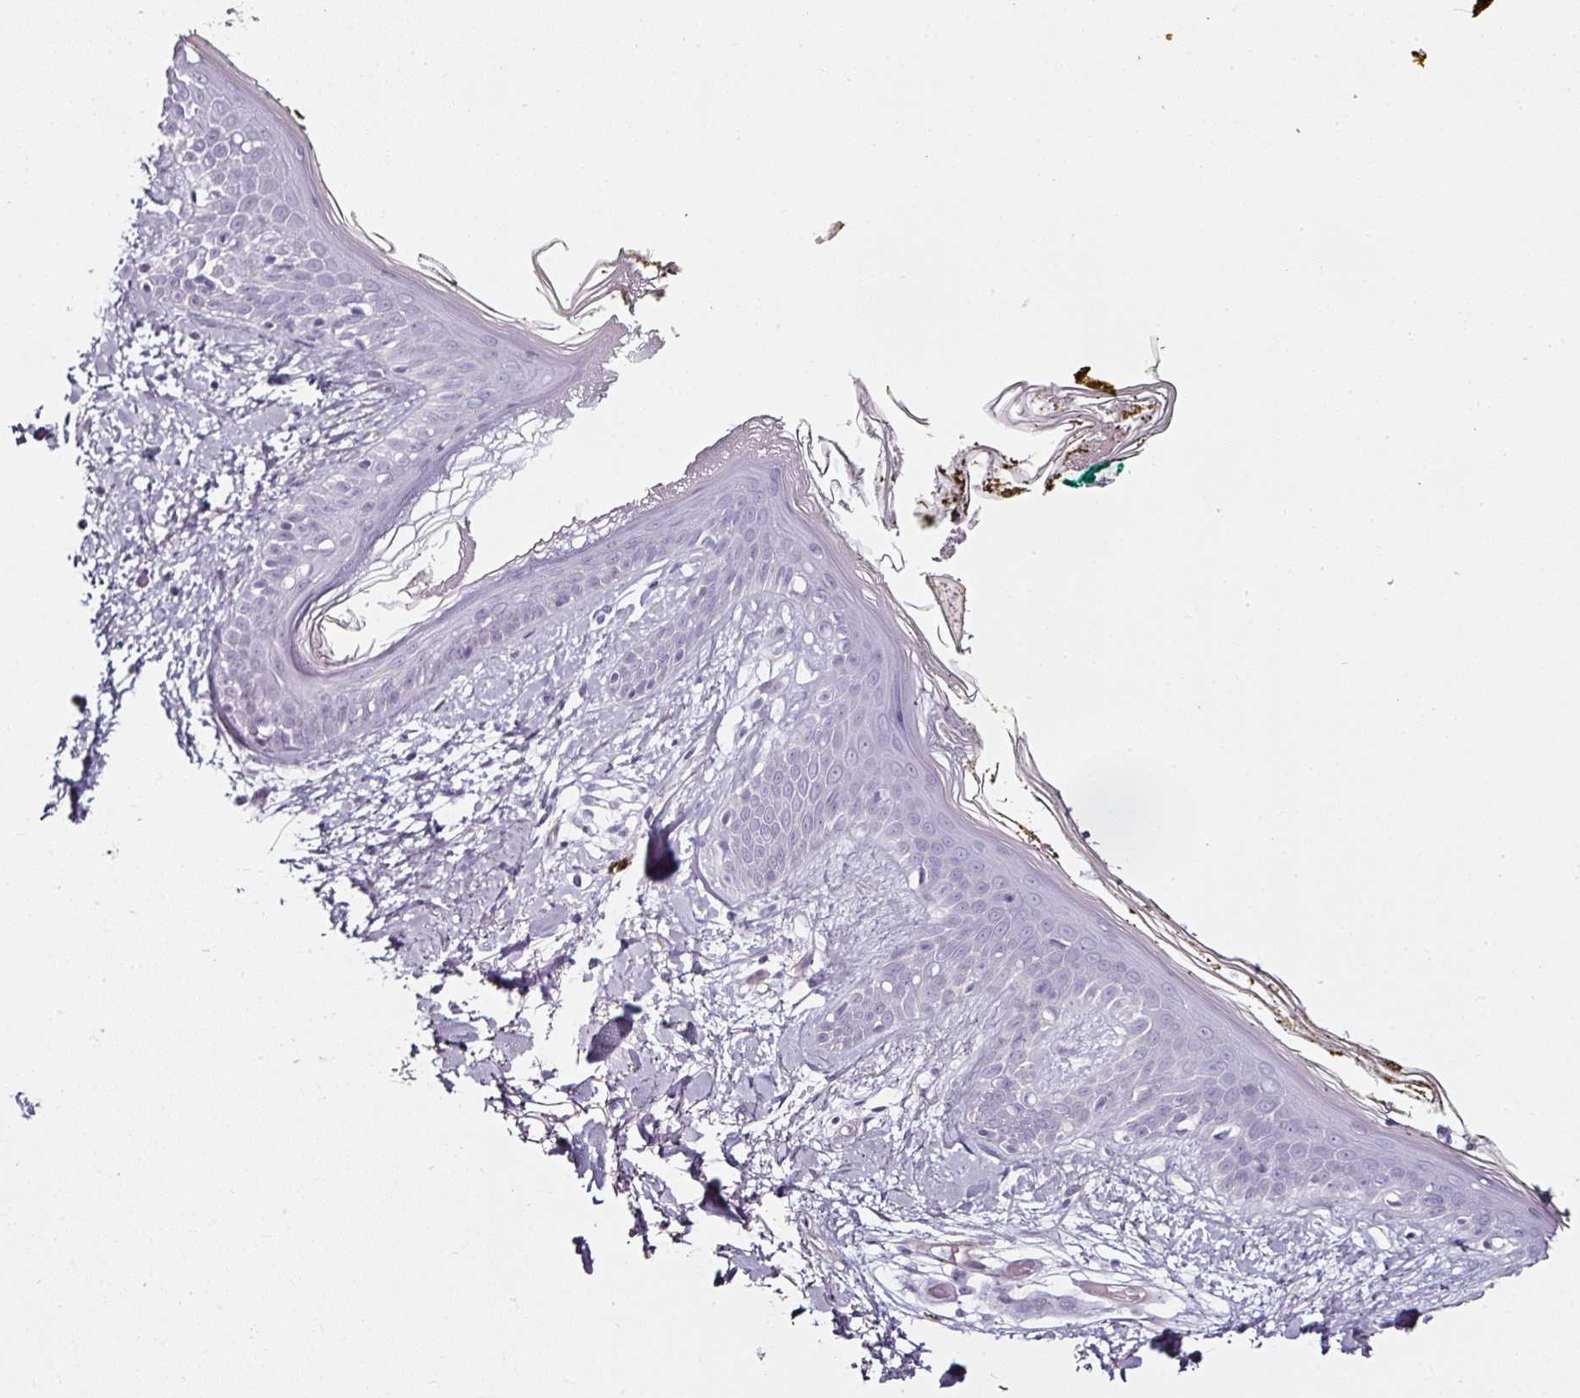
{"staining": {"intensity": "negative", "quantity": "none", "location": "none"}, "tissue": "skin", "cell_type": "Fibroblasts", "image_type": "normal", "snomed": [{"axis": "morphology", "description": "Normal tissue, NOS"}, {"axis": "topography", "description": "Skin"}], "caption": "This is an immunohistochemistry micrograph of normal skin. There is no expression in fibroblasts.", "gene": "CAP2", "patient": {"sex": "female", "age": 34}}